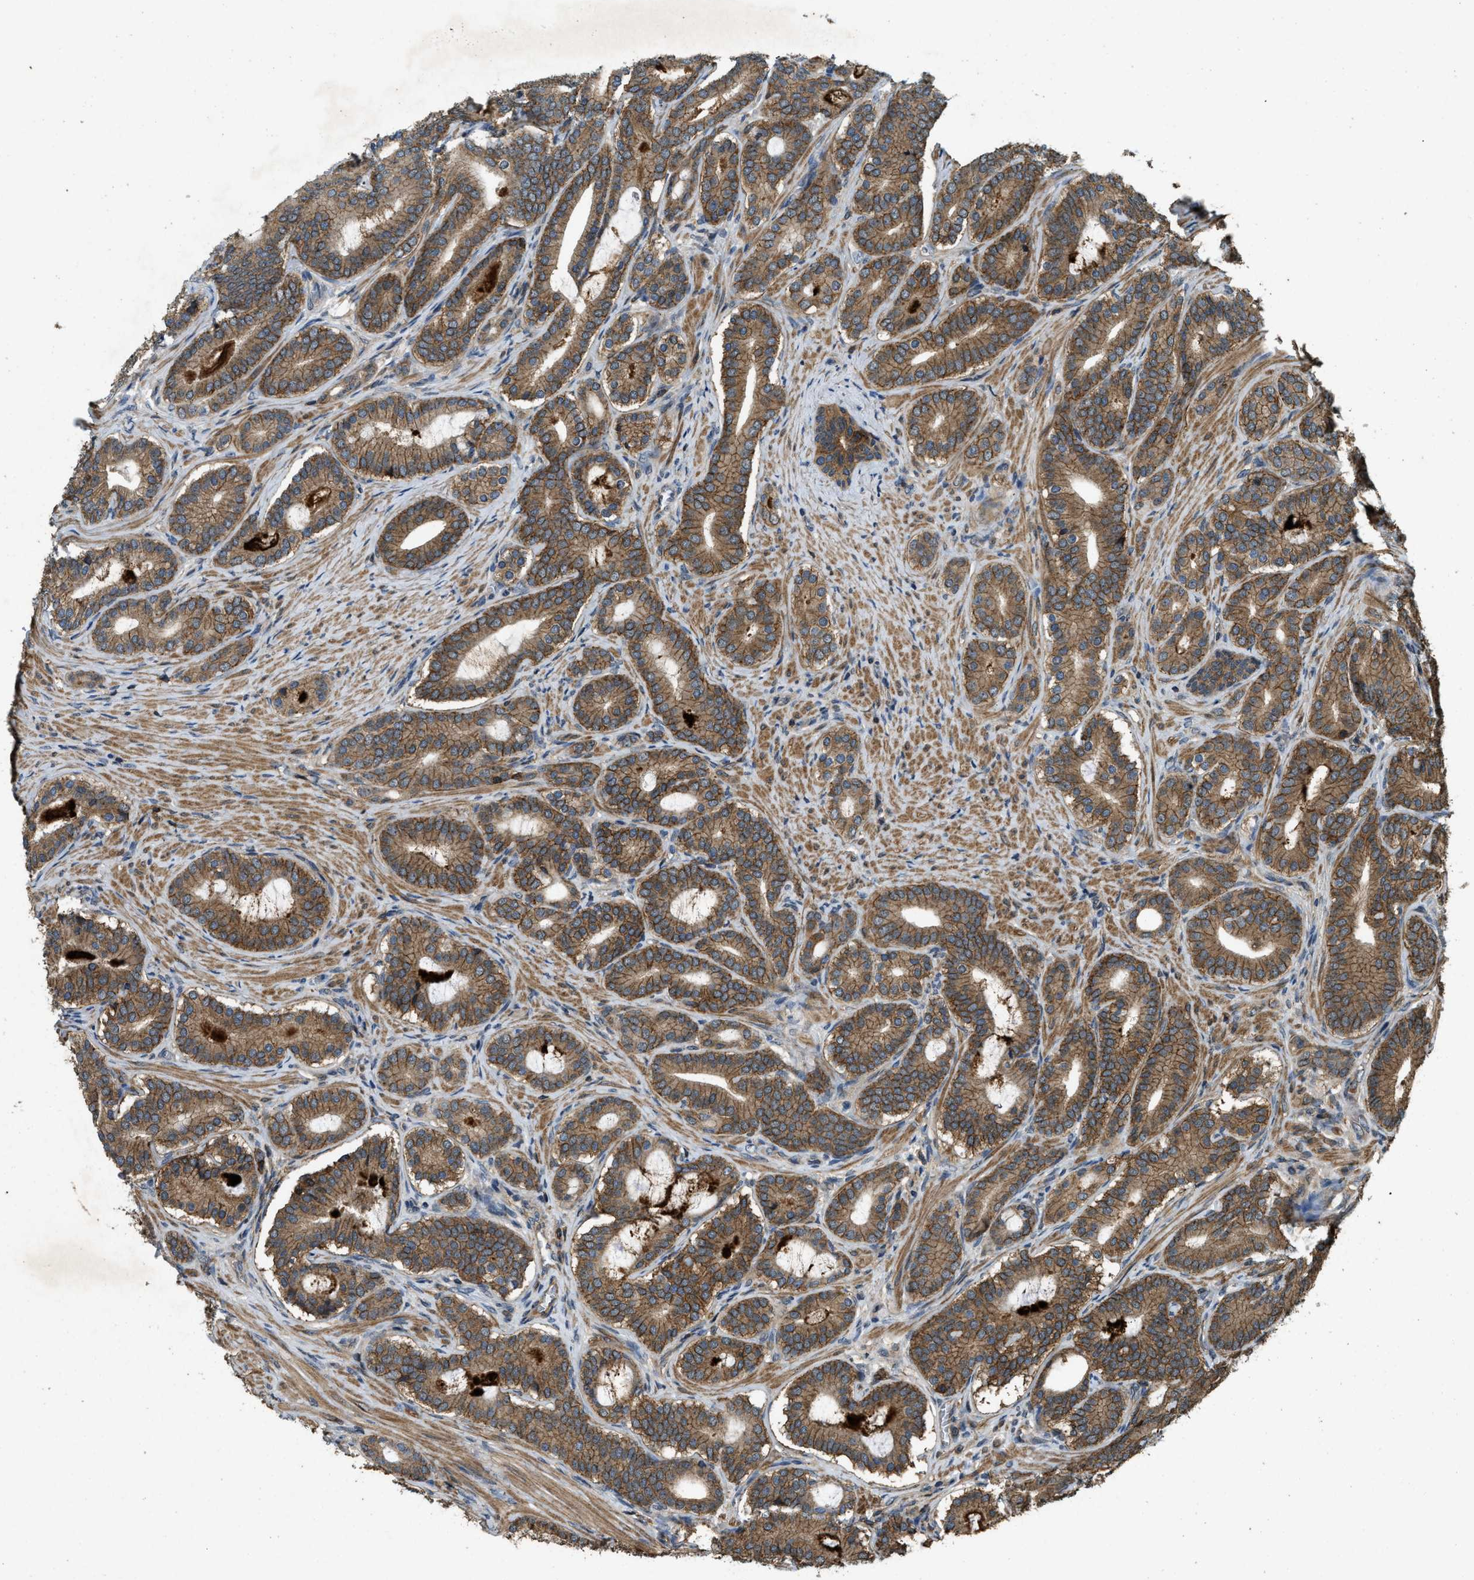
{"staining": {"intensity": "moderate", "quantity": ">75%", "location": "cytoplasmic/membranous"}, "tissue": "prostate cancer", "cell_type": "Tumor cells", "image_type": "cancer", "snomed": [{"axis": "morphology", "description": "Adenocarcinoma, High grade"}, {"axis": "topography", "description": "Prostate"}], "caption": "Tumor cells reveal moderate cytoplasmic/membranous positivity in about >75% of cells in prostate adenocarcinoma (high-grade). (IHC, brightfield microscopy, high magnification).", "gene": "ATP8B1", "patient": {"sex": "male", "age": 60}}